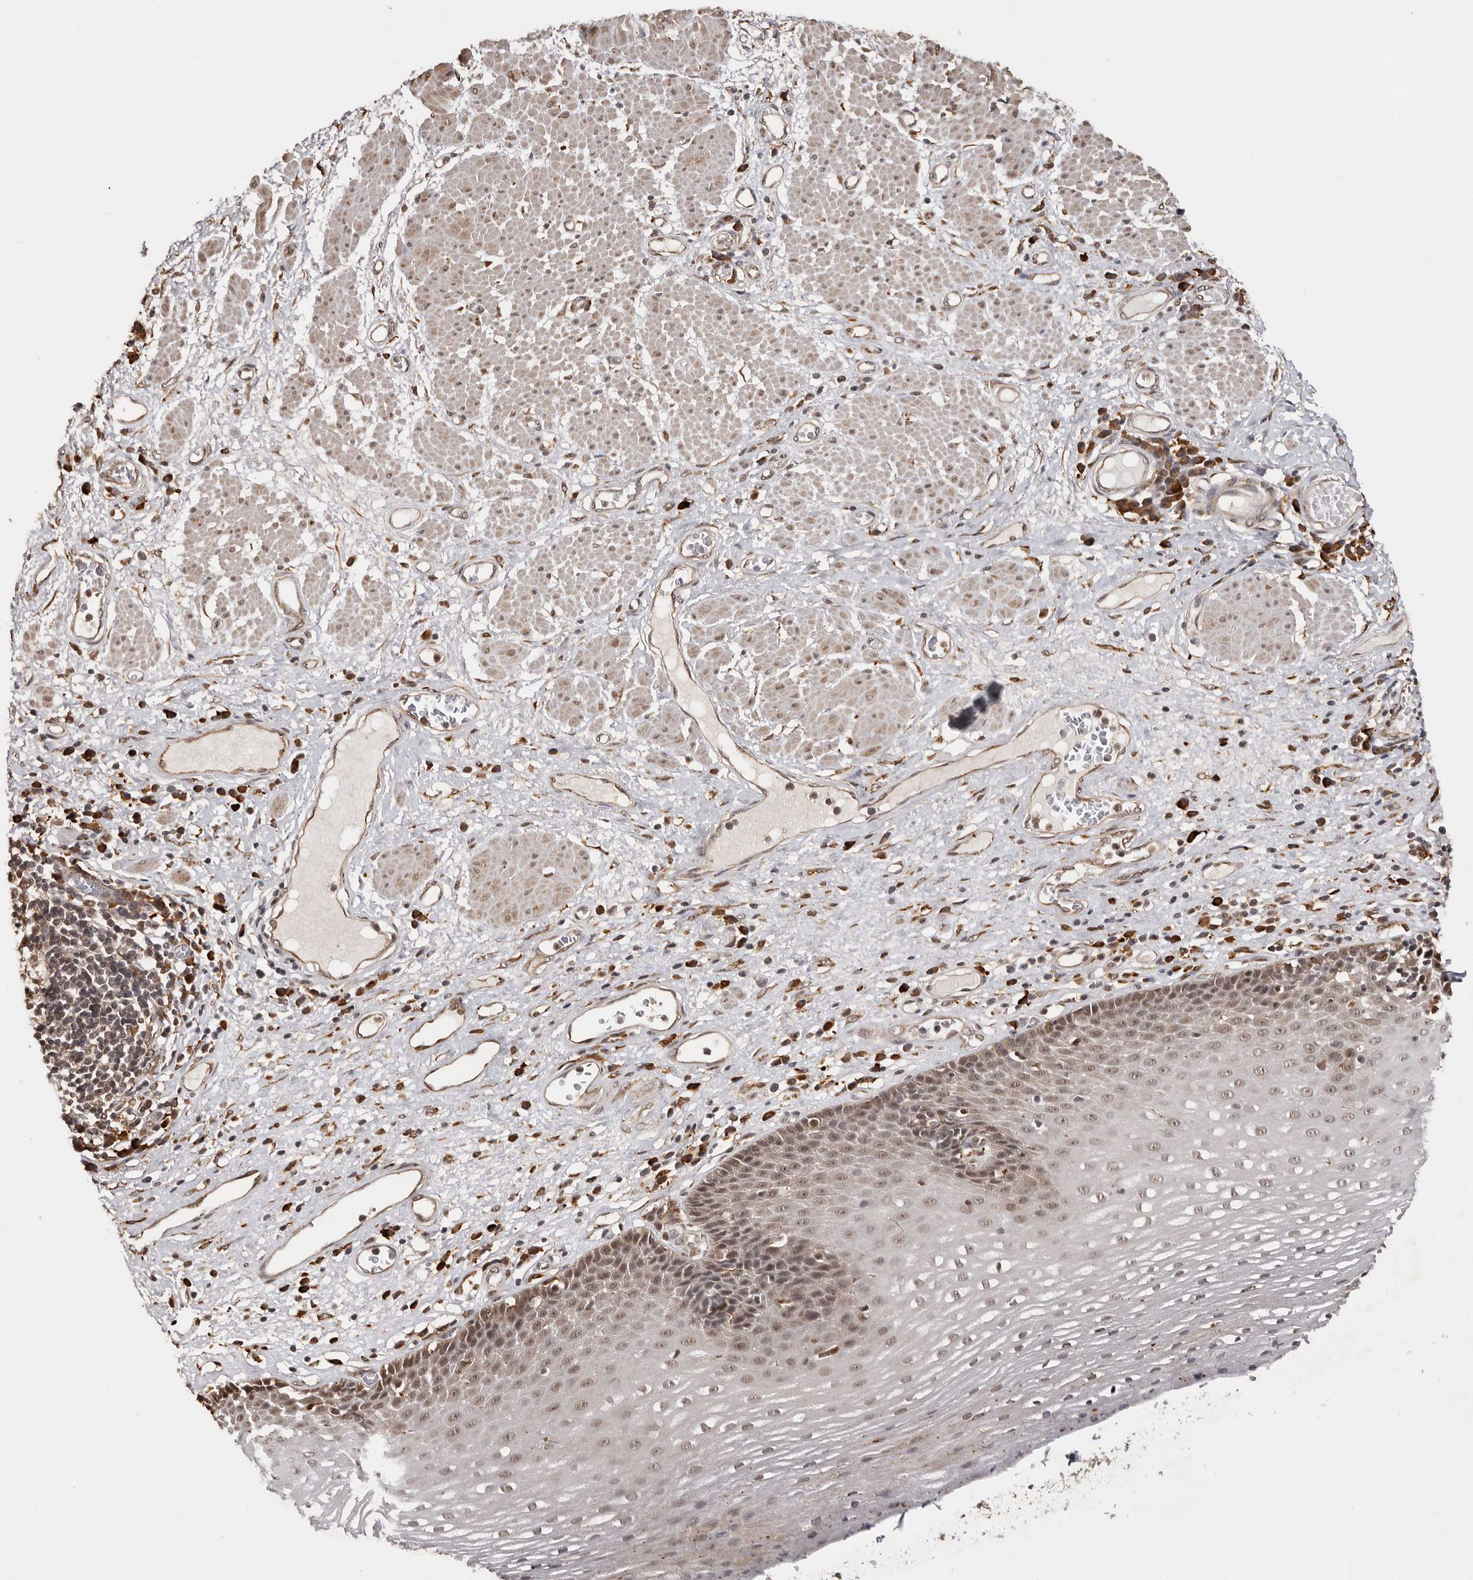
{"staining": {"intensity": "moderate", "quantity": ">75%", "location": "nuclear"}, "tissue": "esophagus", "cell_type": "Squamous epithelial cells", "image_type": "normal", "snomed": [{"axis": "morphology", "description": "Normal tissue, NOS"}, {"axis": "morphology", "description": "Adenocarcinoma, NOS"}, {"axis": "topography", "description": "Esophagus"}], "caption": "Protein positivity by IHC displays moderate nuclear staining in about >75% of squamous epithelial cells in unremarkable esophagus.", "gene": "ZNF83", "patient": {"sex": "male", "age": 62}}